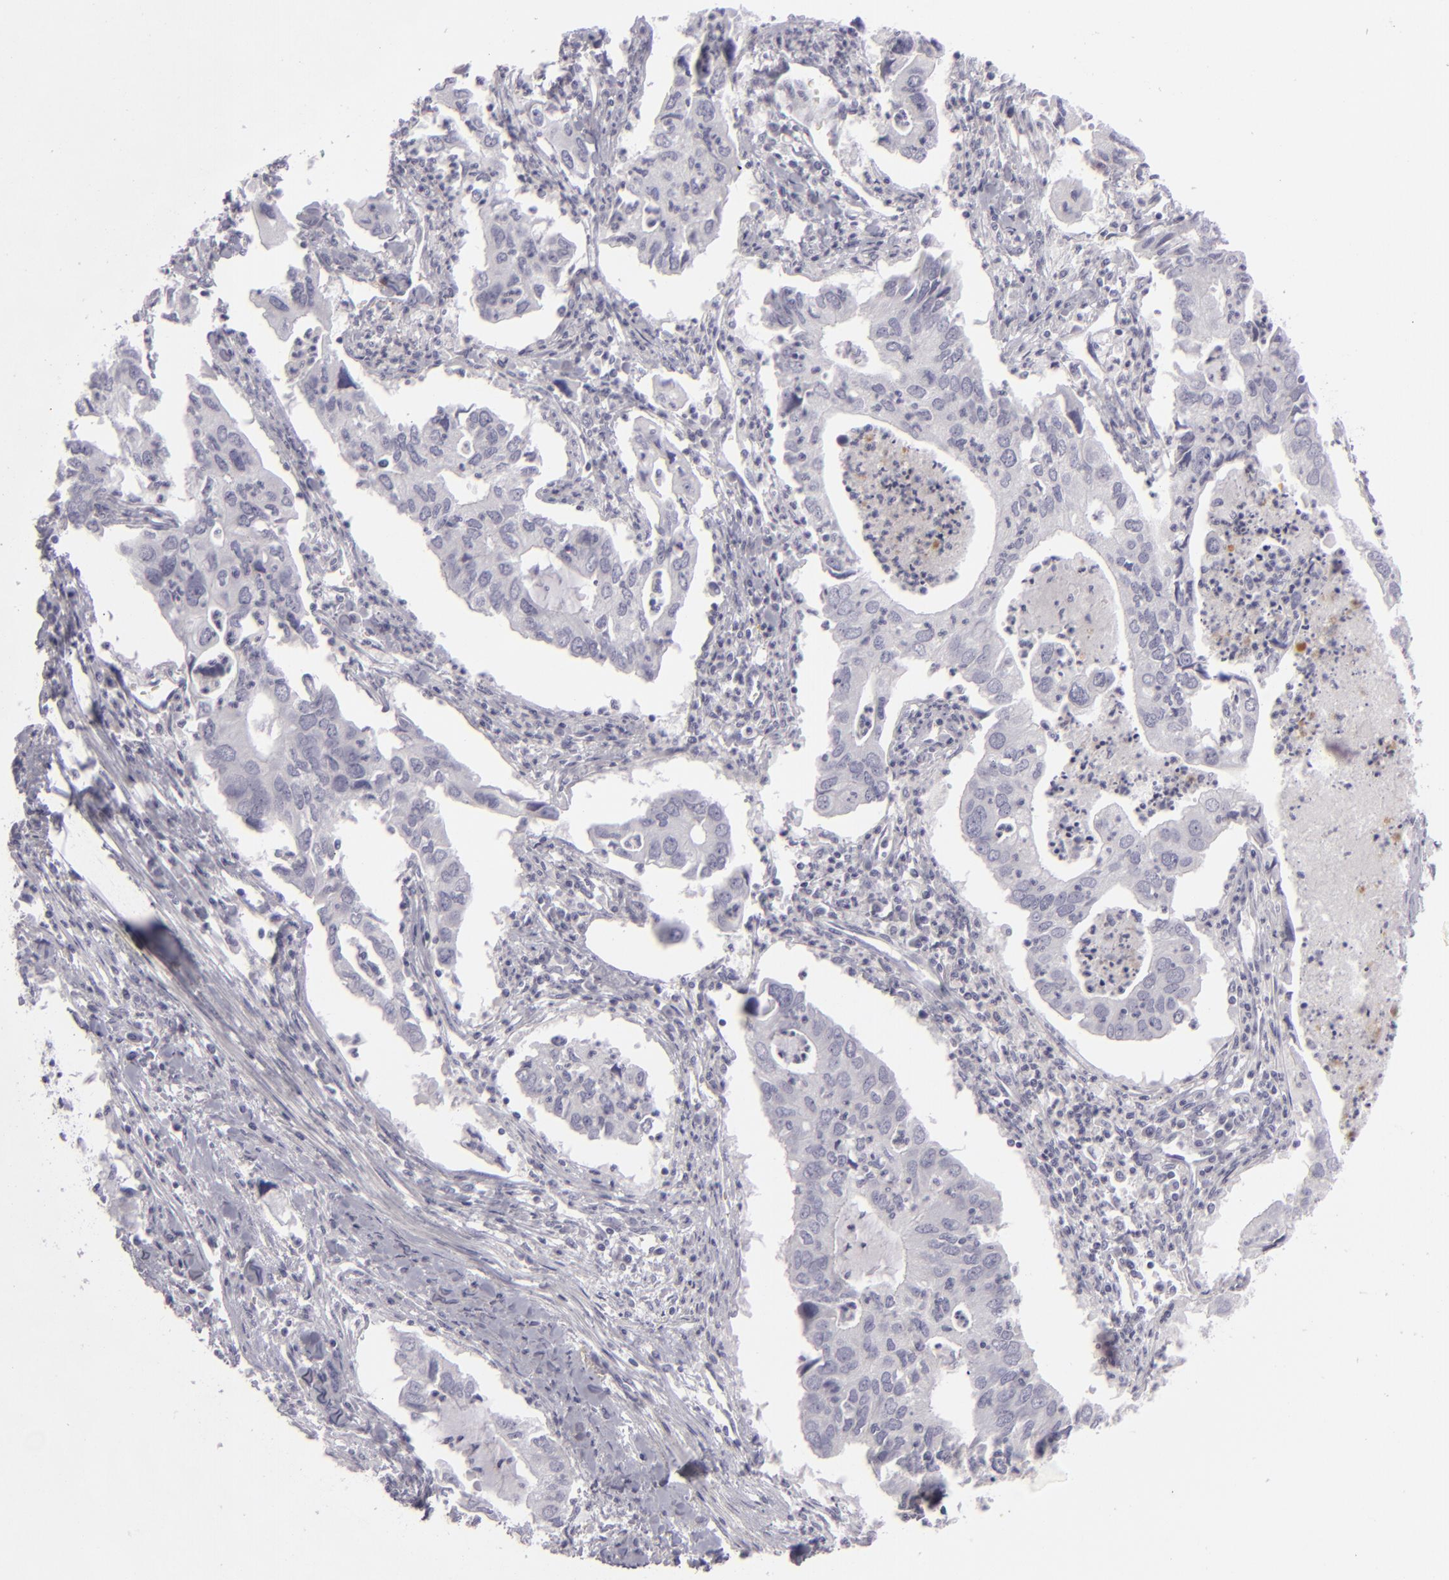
{"staining": {"intensity": "negative", "quantity": "none", "location": "none"}, "tissue": "lung cancer", "cell_type": "Tumor cells", "image_type": "cancer", "snomed": [{"axis": "morphology", "description": "Adenocarcinoma, NOS"}, {"axis": "topography", "description": "Lung"}], "caption": "High power microscopy image of an IHC image of lung adenocarcinoma, revealing no significant expression in tumor cells.", "gene": "CDX2", "patient": {"sex": "male", "age": 48}}